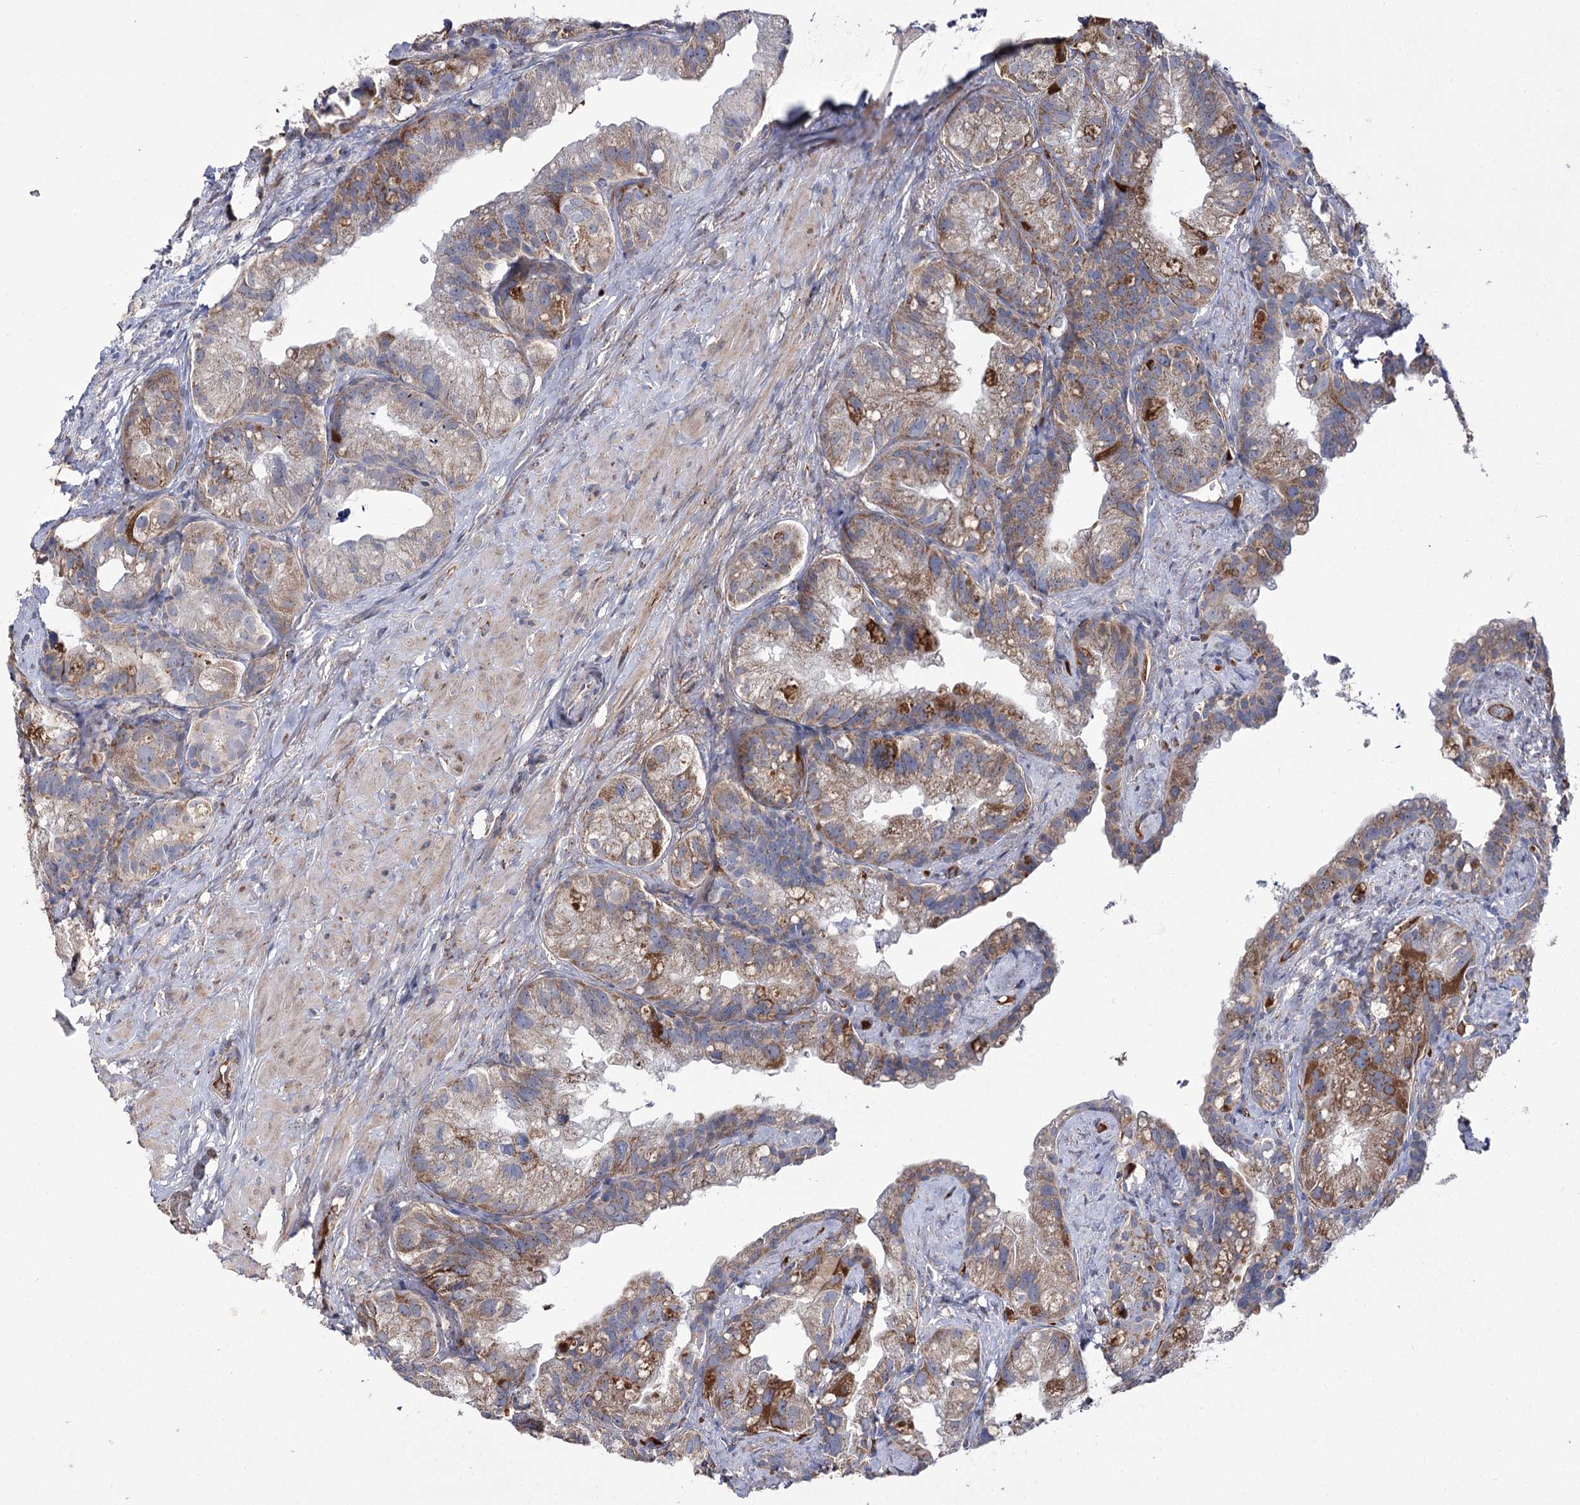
{"staining": {"intensity": "moderate", "quantity": "25%-75%", "location": "cytoplasmic/membranous"}, "tissue": "prostate cancer", "cell_type": "Tumor cells", "image_type": "cancer", "snomed": [{"axis": "morphology", "description": "Normal tissue, NOS"}, {"axis": "morphology", "description": "Adenocarcinoma, Low grade"}, {"axis": "topography", "description": "Prostate"}], "caption": "Adenocarcinoma (low-grade) (prostate) stained for a protein (brown) shows moderate cytoplasmic/membranous positive expression in about 25%-75% of tumor cells.", "gene": "NADK2", "patient": {"sex": "male", "age": 72}}